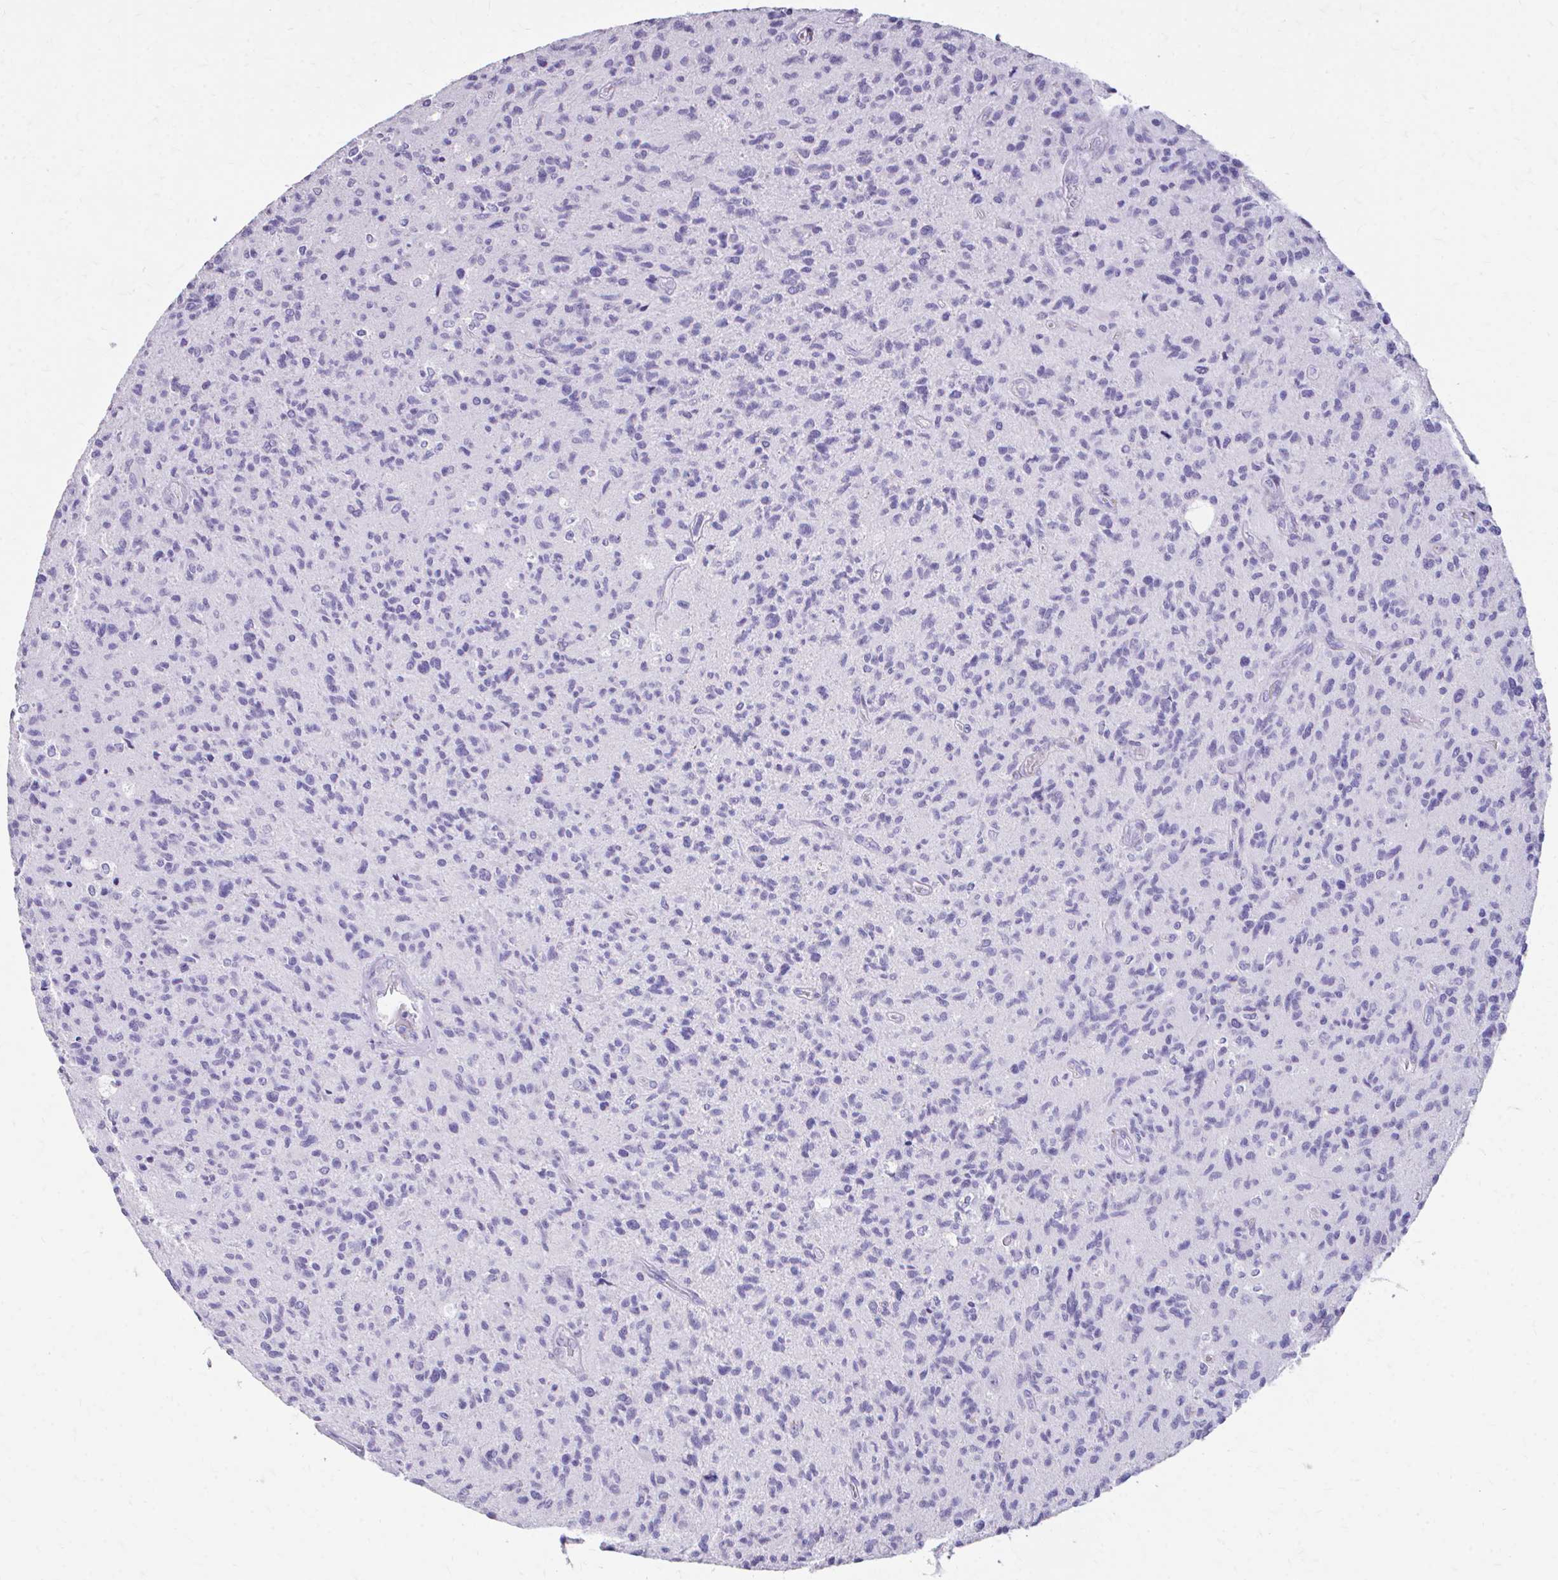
{"staining": {"intensity": "negative", "quantity": "none", "location": "none"}, "tissue": "glioma", "cell_type": "Tumor cells", "image_type": "cancer", "snomed": [{"axis": "morphology", "description": "Glioma, malignant, High grade"}, {"axis": "topography", "description": "Brain"}], "caption": "IHC photomicrograph of human high-grade glioma (malignant) stained for a protein (brown), which exhibits no staining in tumor cells.", "gene": "CFH", "patient": {"sex": "female", "age": 70}}